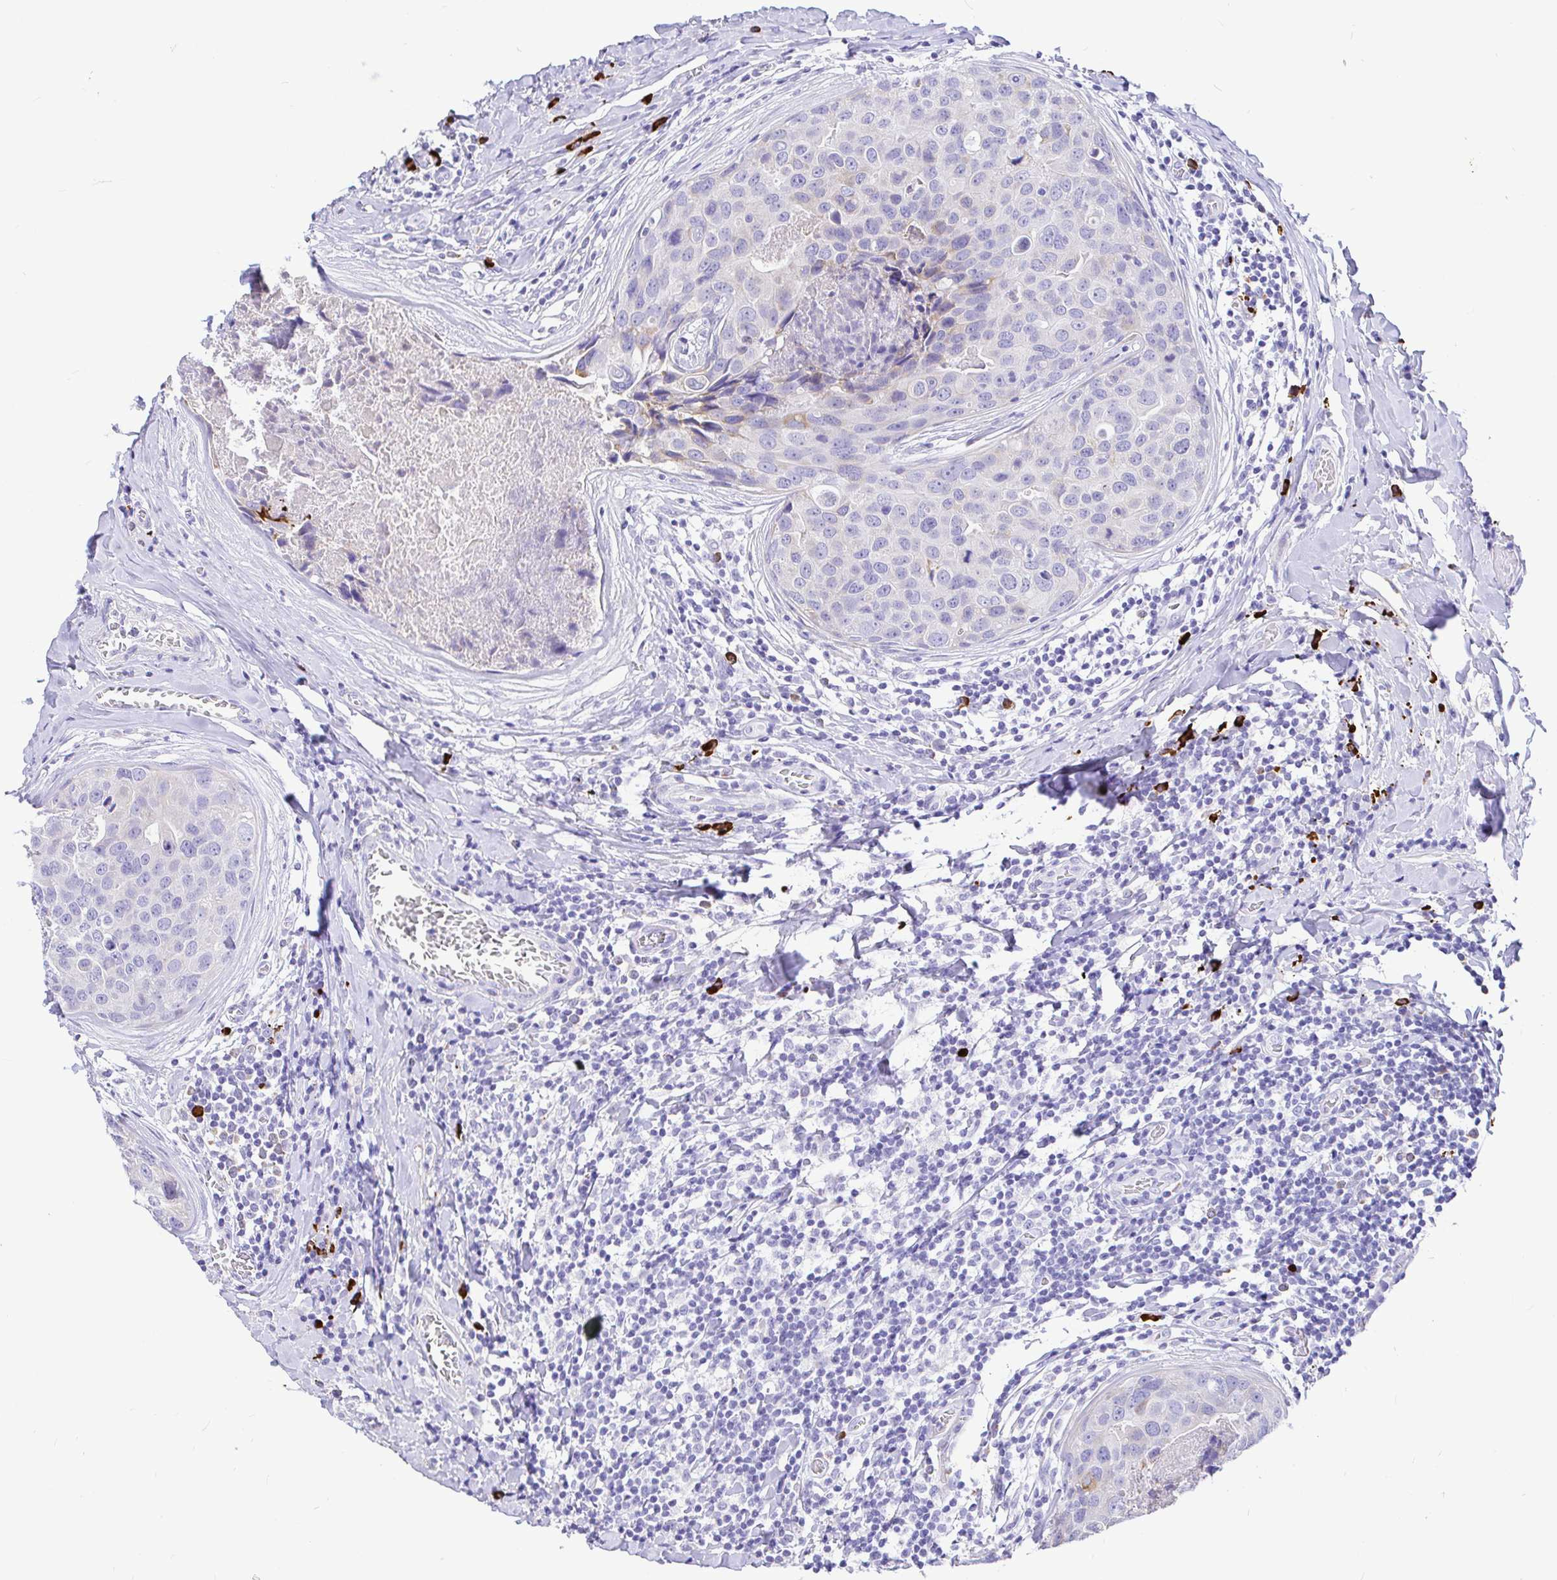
{"staining": {"intensity": "negative", "quantity": "none", "location": "none"}, "tissue": "breast cancer", "cell_type": "Tumor cells", "image_type": "cancer", "snomed": [{"axis": "morphology", "description": "Duct carcinoma"}, {"axis": "topography", "description": "Breast"}], "caption": "A micrograph of human invasive ductal carcinoma (breast) is negative for staining in tumor cells.", "gene": "CCDC62", "patient": {"sex": "female", "age": 24}}